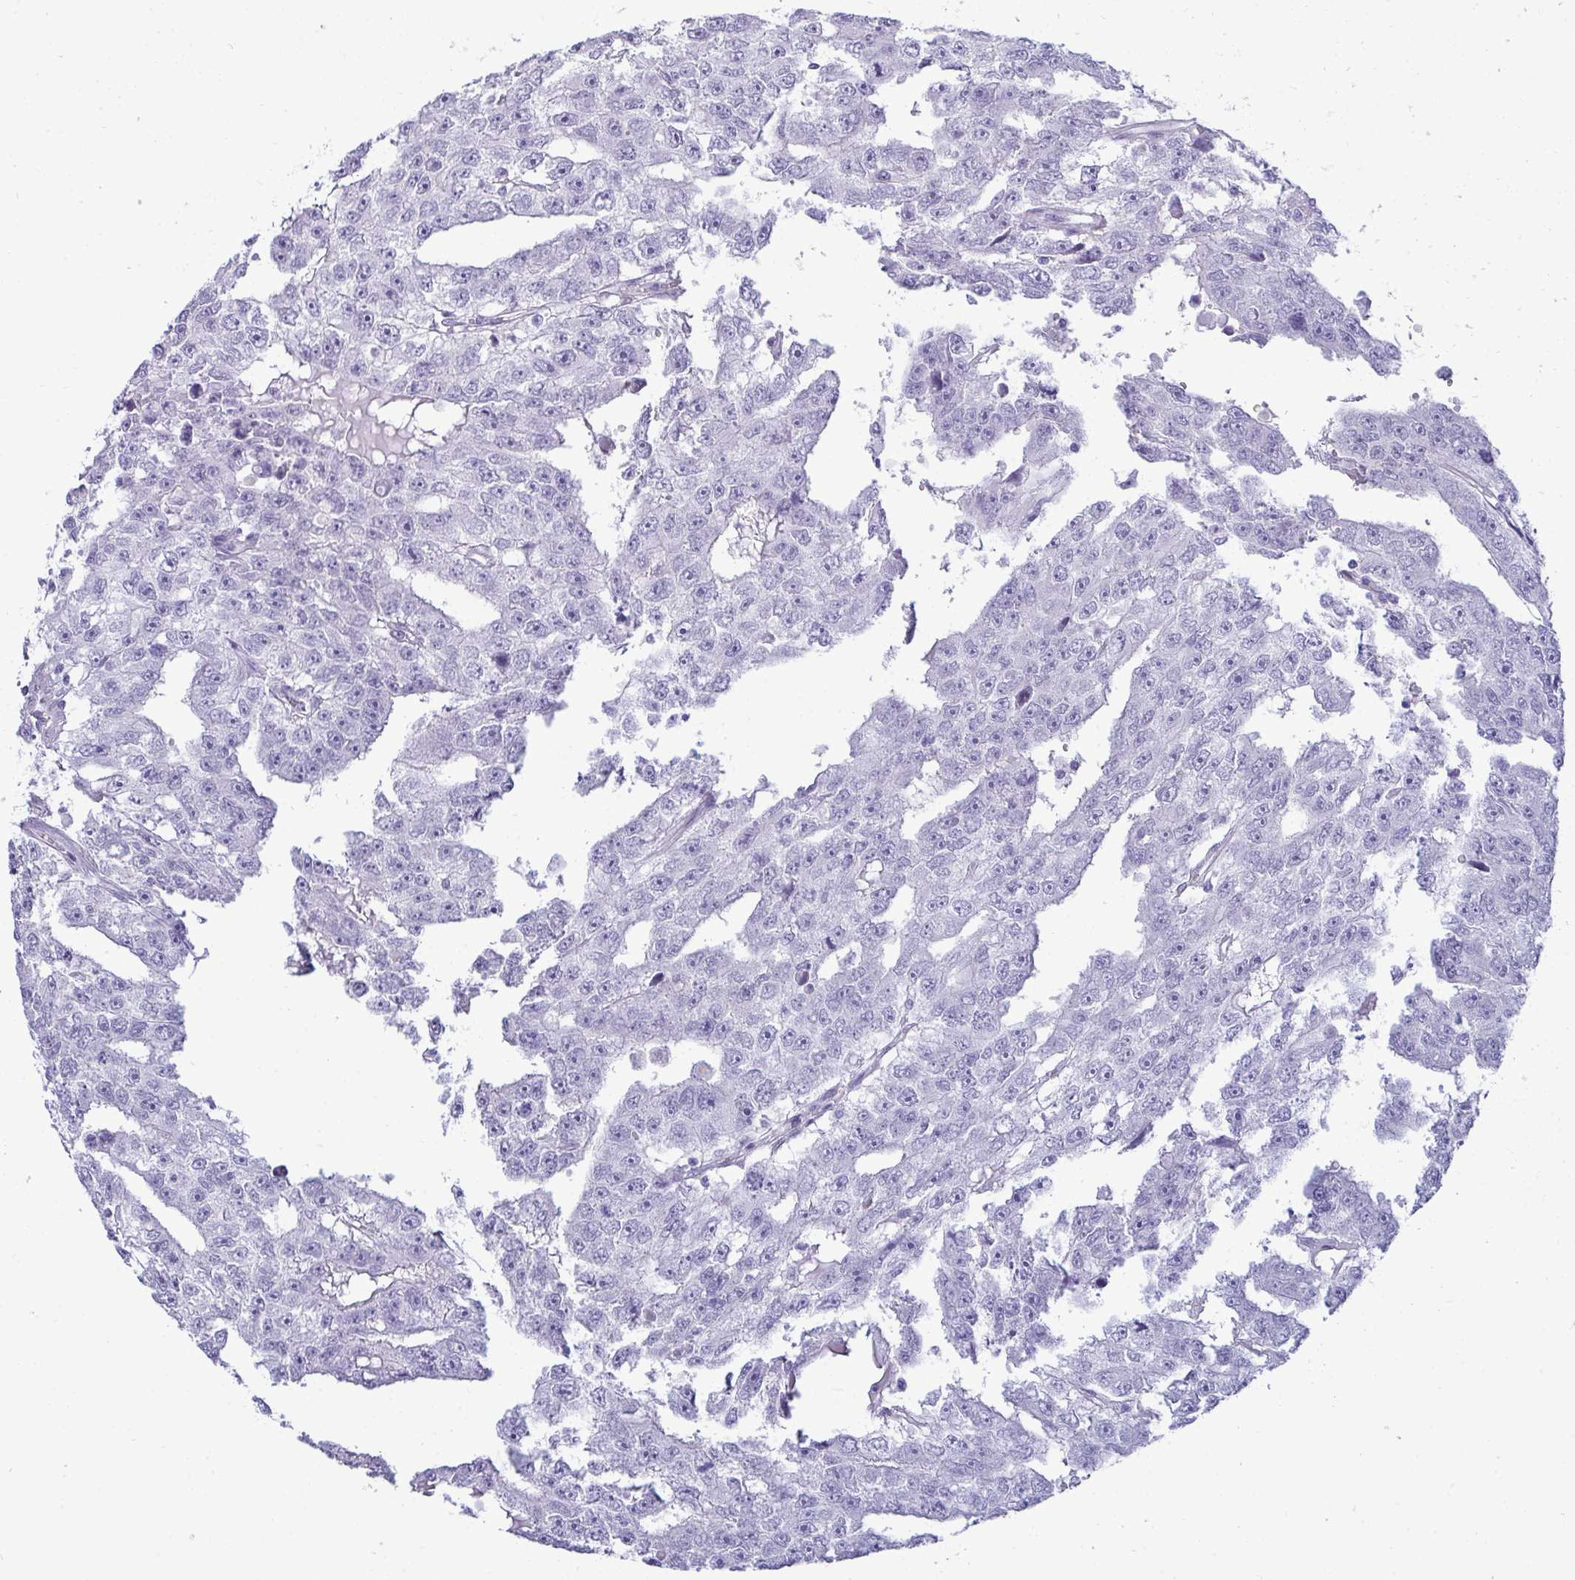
{"staining": {"intensity": "negative", "quantity": "none", "location": "none"}, "tissue": "testis cancer", "cell_type": "Tumor cells", "image_type": "cancer", "snomed": [{"axis": "morphology", "description": "Carcinoma, Embryonal, NOS"}, {"axis": "topography", "description": "Testis"}], "caption": "This histopathology image is of testis cancer (embryonal carcinoma) stained with IHC to label a protein in brown with the nuclei are counter-stained blue. There is no staining in tumor cells.", "gene": "HSPB6", "patient": {"sex": "male", "age": 20}}